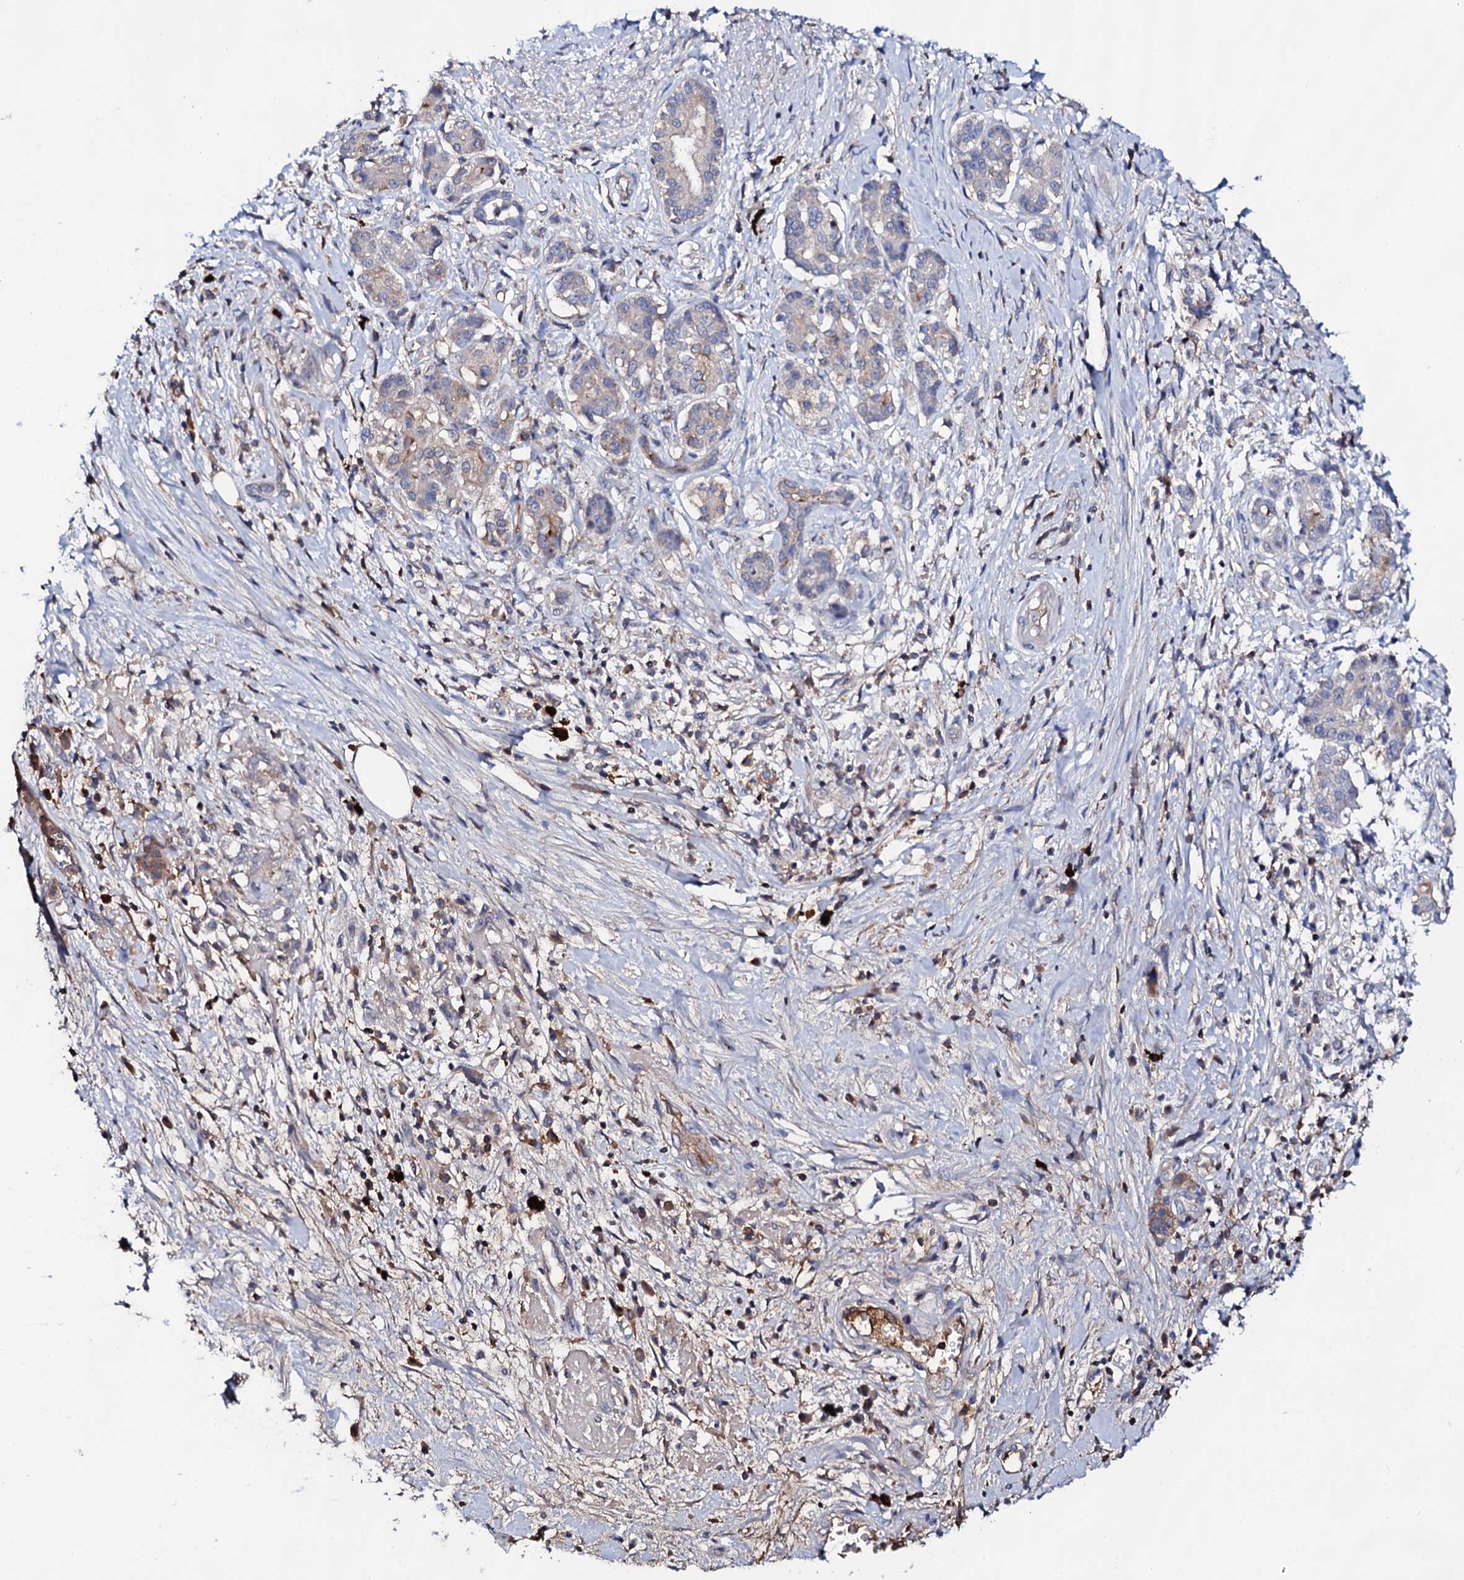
{"staining": {"intensity": "weak", "quantity": "25%-75%", "location": "cytoplasmic/membranous"}, "tissue": "pancreatic cancer", "cell_type": "Tumor cells", "image_type": "cancer", "snomed": [{"axis": "morphology", "description": "Adenocarcinoma, NOS"}, {"axis": "topography", "description": "Pancreas"}], "caption": "Tumor cells reveal low levels of weak cytoplasmic/membranous staining in about 25%-75% of cells in pancreatic adenocarcinoma.", "gene": "TCAF2", "patient": {"sex": "female", "age": 73}}